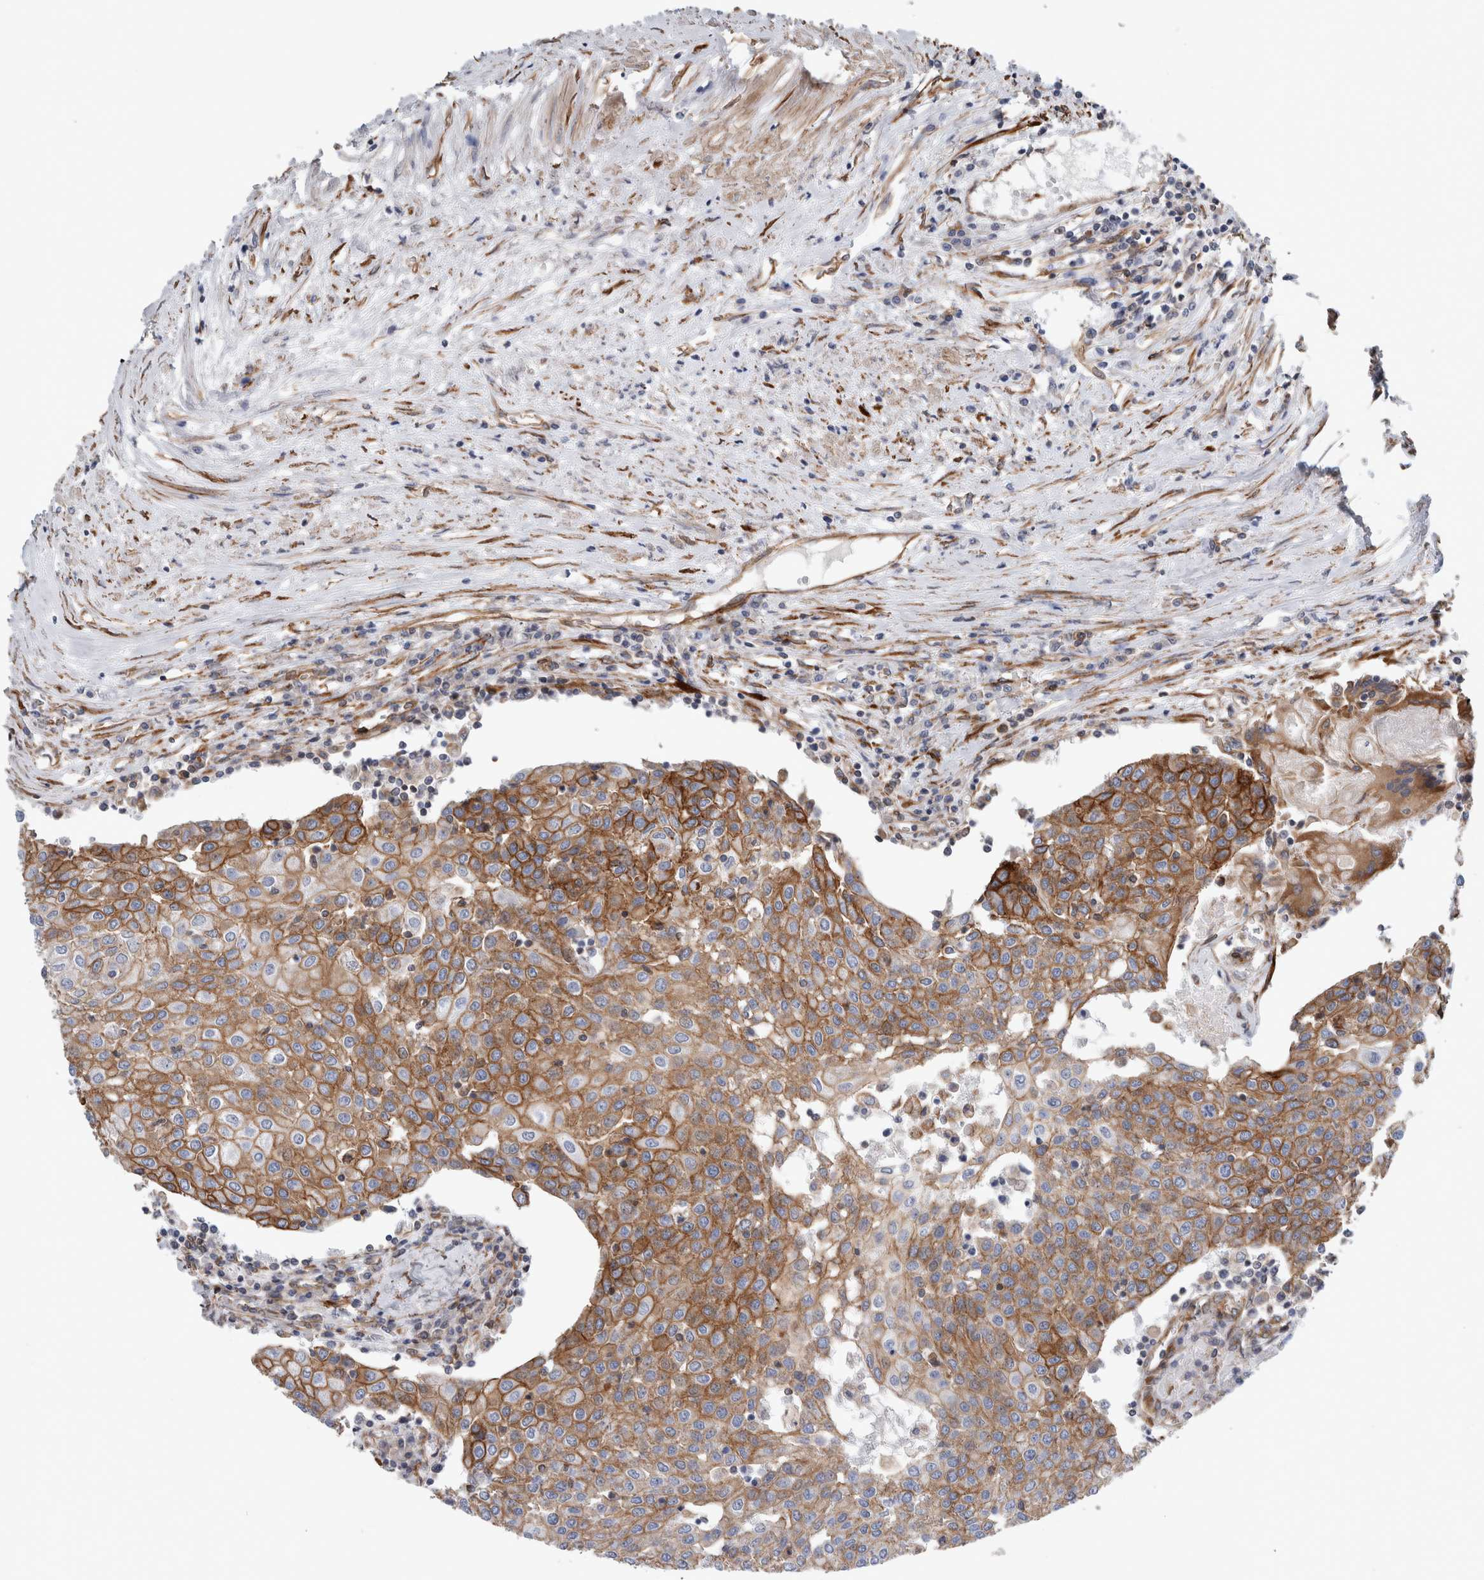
{"staining": {"intensity": "moderate", "quantity": ">75%", "location": "cytoplasmic/membranous"}, "tissue": "urothelial cancer", "cell_type": "Tumor cells", "image_type": "cancer", "snomed": [{"axis": "morphology", "description": "Urothelial carcinoma, High grade"}, {"axis": "topography", "description": "Urinary bladder"}], "caption": "DAB immunohistochemical staining of human urothelial carcinoma (high-grade) shows moderate cytoplasmic/membranous protein staining in about >75% of tumor cells. (brown staining indicates protein expression, while blue staining denotes nuclei).", "gene": "PLEC", "patient": {"sex": "female", "age": 85}}